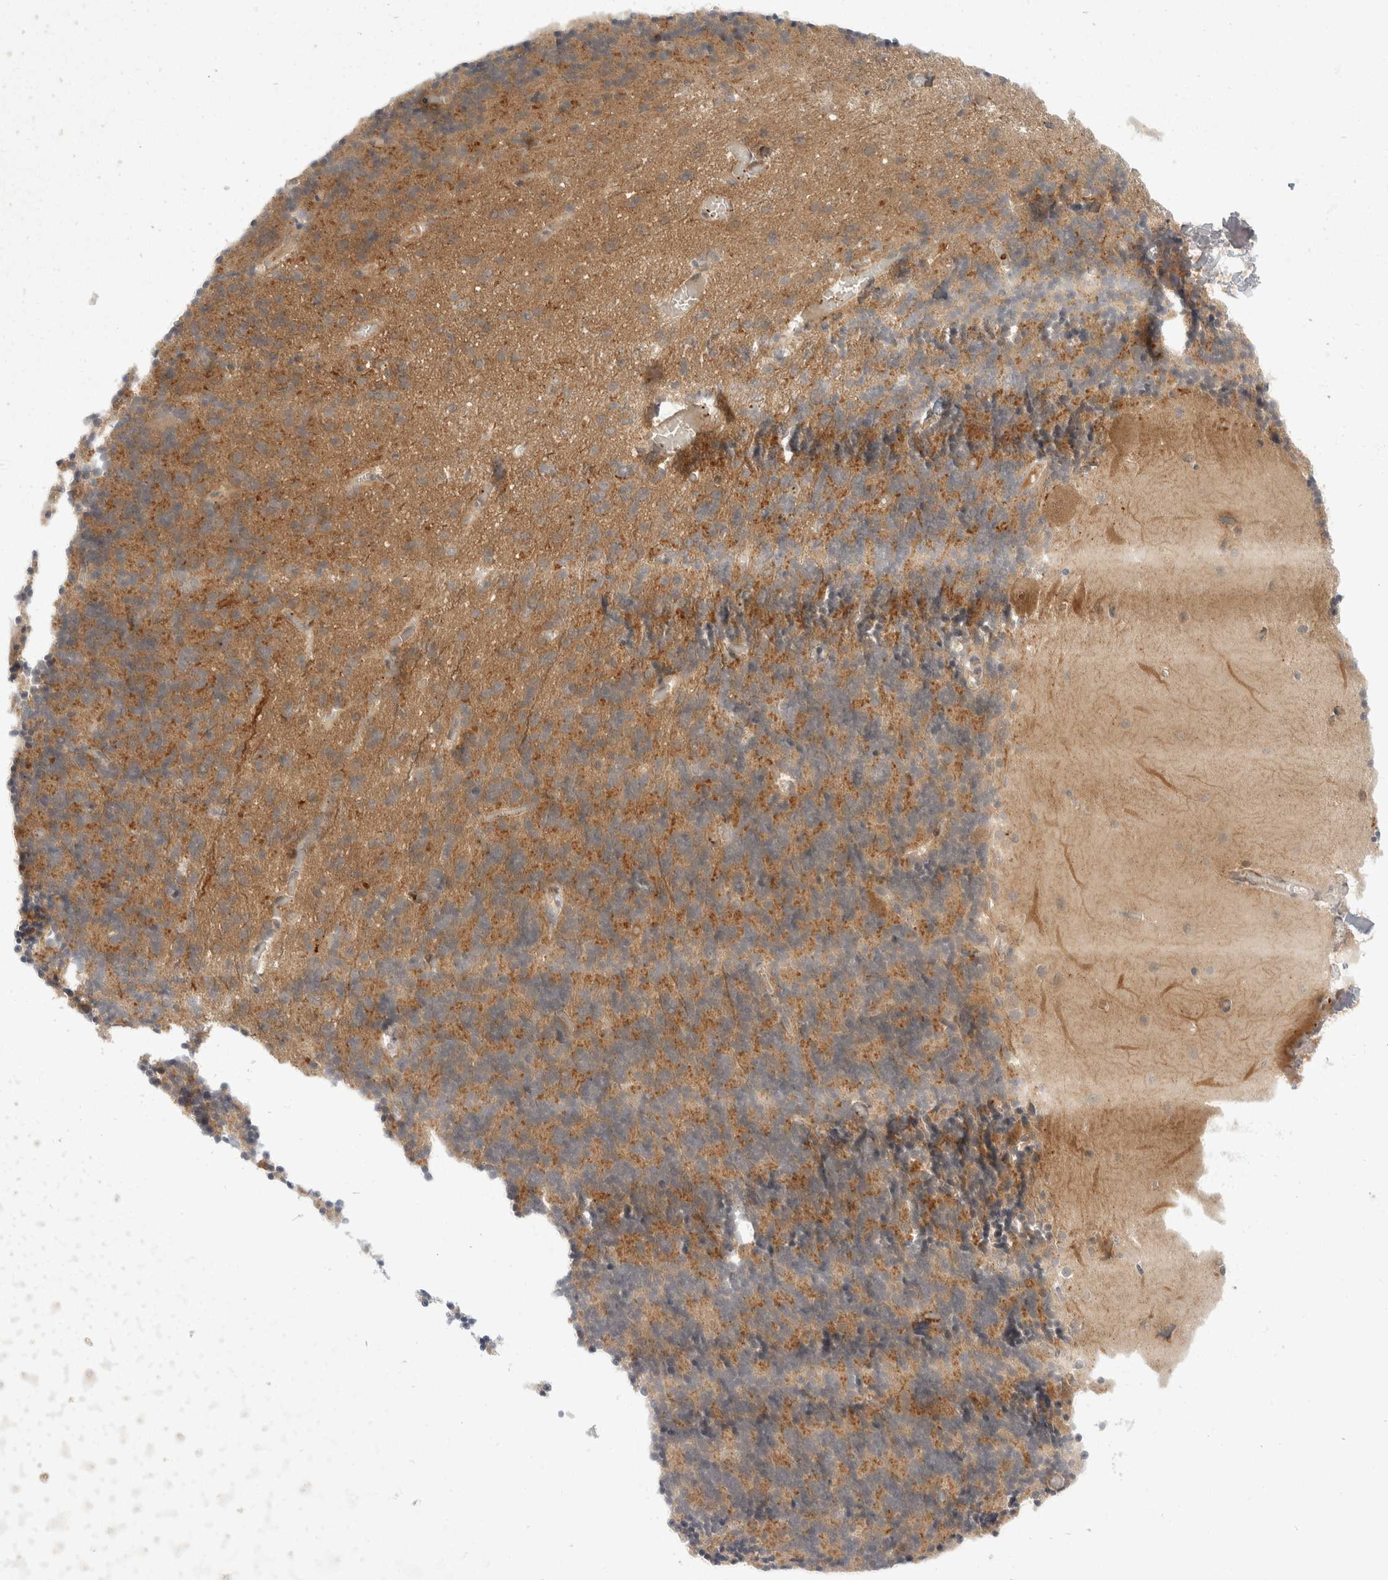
{"staining": {"intensity": "moderate", "quantity": "25%-75%", "location": "cytoplasmic/membranous"}, "tissue": "cerebellum", "cell_type": "Cells in granular layer", "image_type": "normal", "snomed": [{"axis": "morphology", "description": "Normal tissue, NOS"}, {"axis": "topography", "description": "Cerebellum"}], "caption": "An IHC histopathology image of benign tissue is shown. Protein staining in brown highlights moderate cytoplasmic/membranous positivity in cerebellum within cells in granular layer.", "gene": "TOM1L2", "patient": {"sex": "male", "age": 37}}